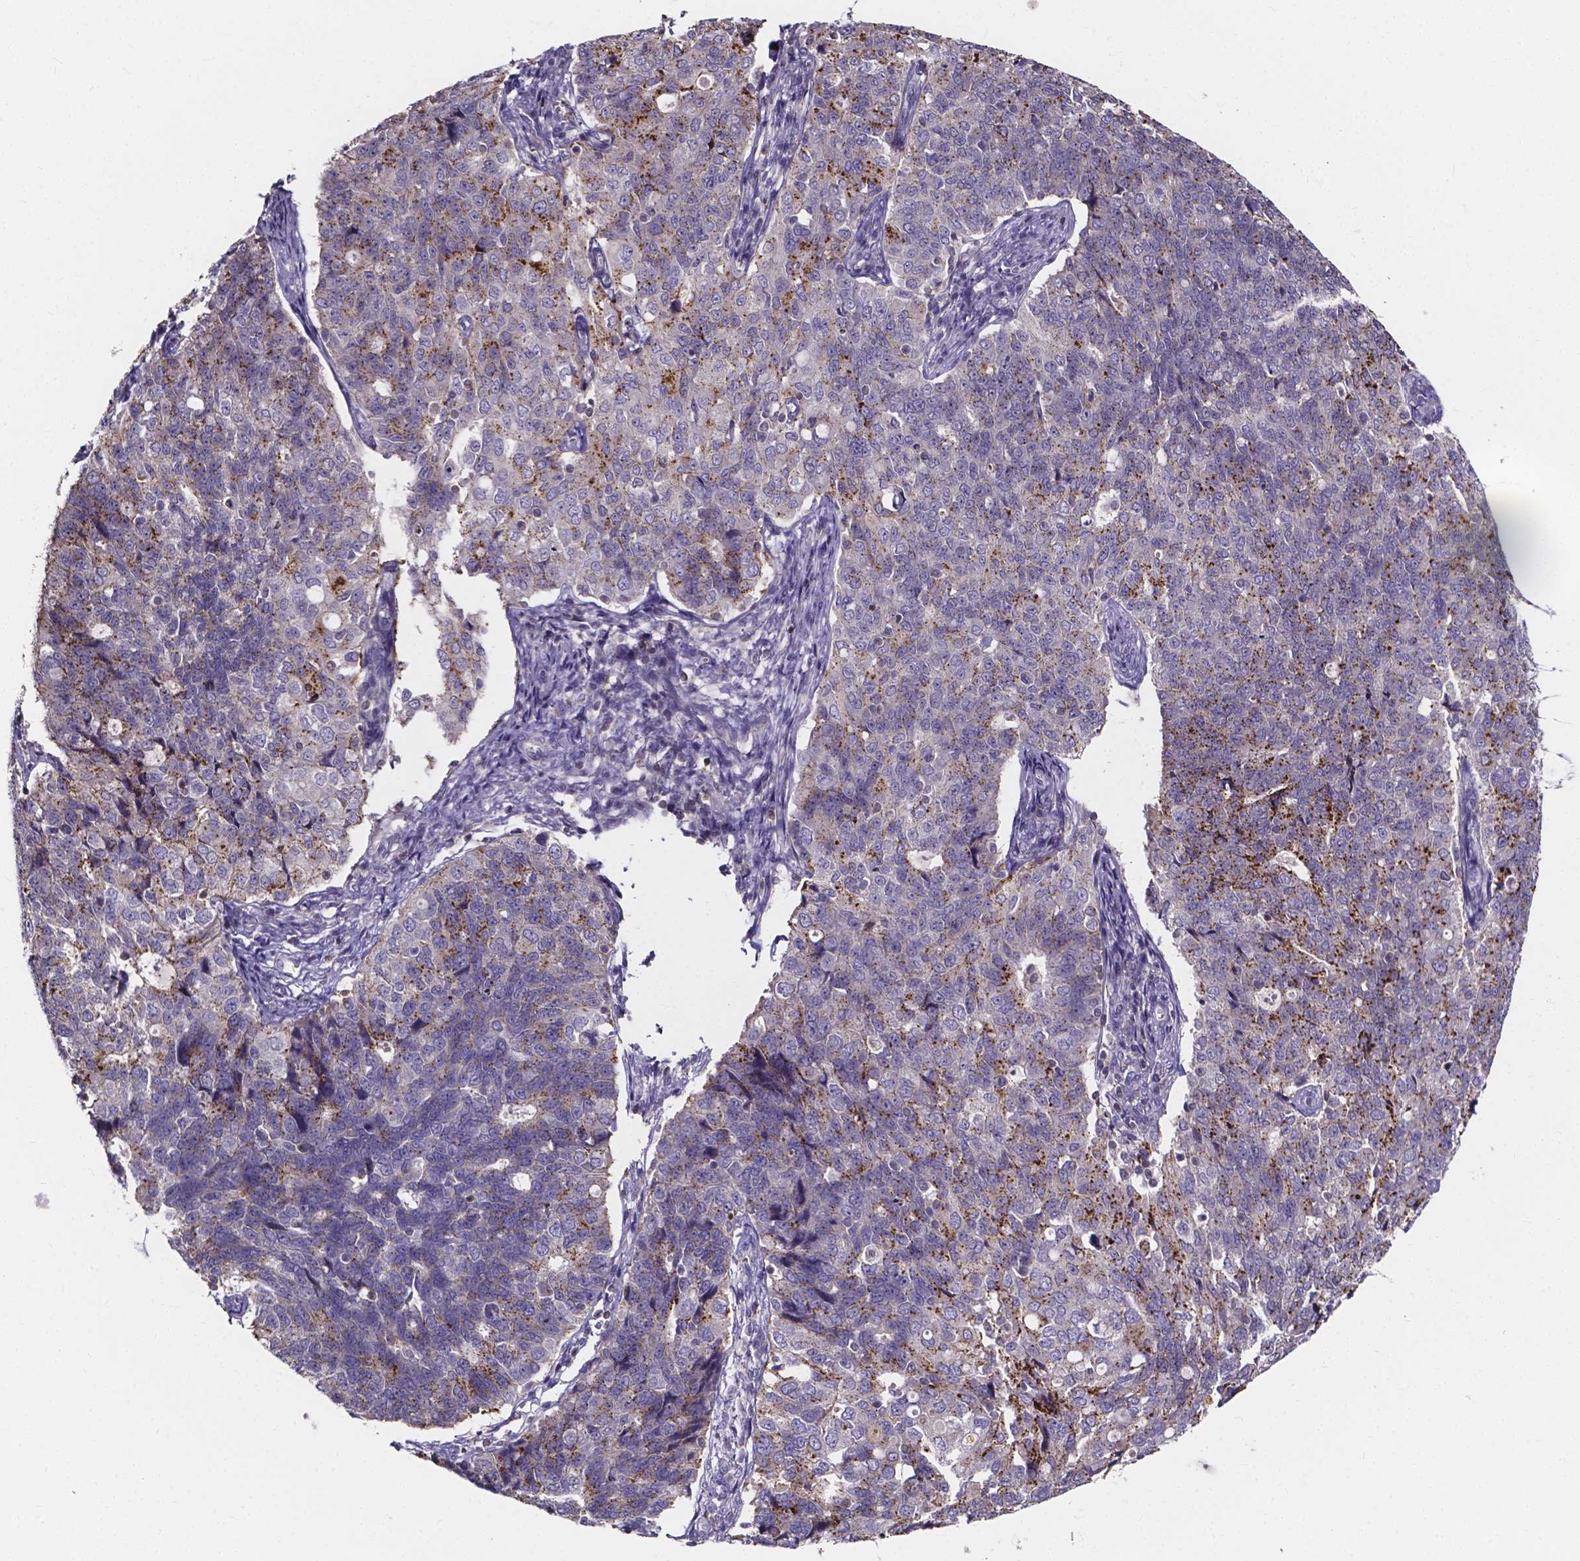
{"staining": {"intensity": "moderate", "quantity": "25%-75%", "location": "cytoplasmic/membranous"}, "tissue": "endometrial cancer", "cell_type": "Tumor cells", "image_type": "cancer", "snomed": [{"axis": "morphology", "description": "Adenocarcinoma, NOS"}, {"axis": "topography", "description": "Endometrium"}], "caption": "Moderate cytoplasmic/membranous protein staining is identified in approximately 25%-75% of tumor cells in endometrial adenocarcinoma. (DAB = brown stain, brightfield microscopy at high magnification).", "gene": "THEMIS", "patient": {"sex": "female", "age": 43}}